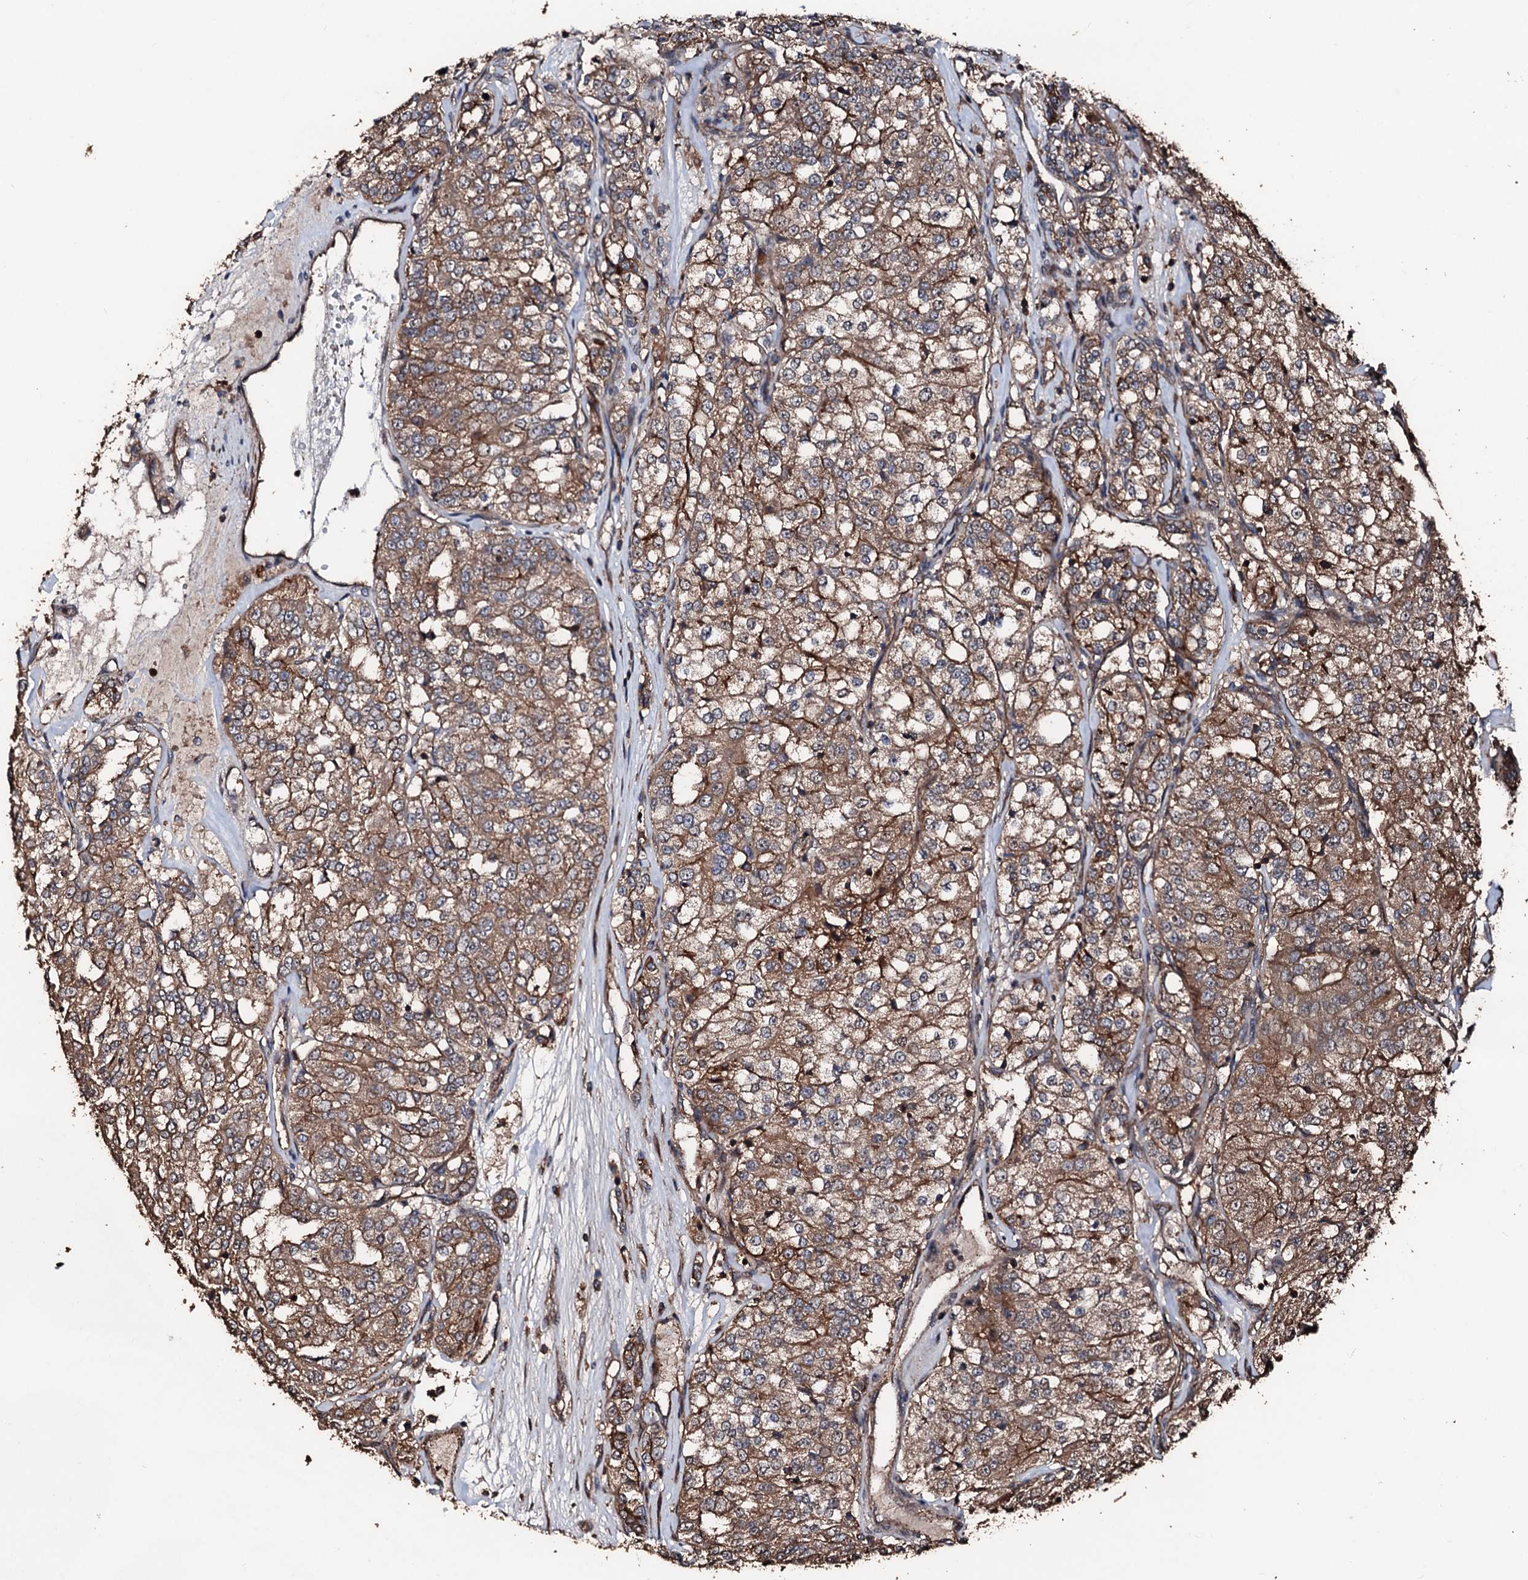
{"staining": {"intensity": "moderate", "quantity": ">75%", "location": "cytoplasmic/membranous"}, "tissue": "renal cancer", "cell_type": "Tumor cells", "image_type": "cancer", "snomed": [{"axis": "morphology", "description": "Adenocarcinoma, NOS"}, {"axis": "topography", "description": "Kidney"}], "caption": "Immunohistochemistry (IHC) histopathology image of renal cancer stained for a protein (brown), which shows medium levels of moderate cytoplasmic/membranous expression in approximately >75% of tumor cells.", "gene": "KIF18A", "patient": {"sex": "female", "age": 63}}